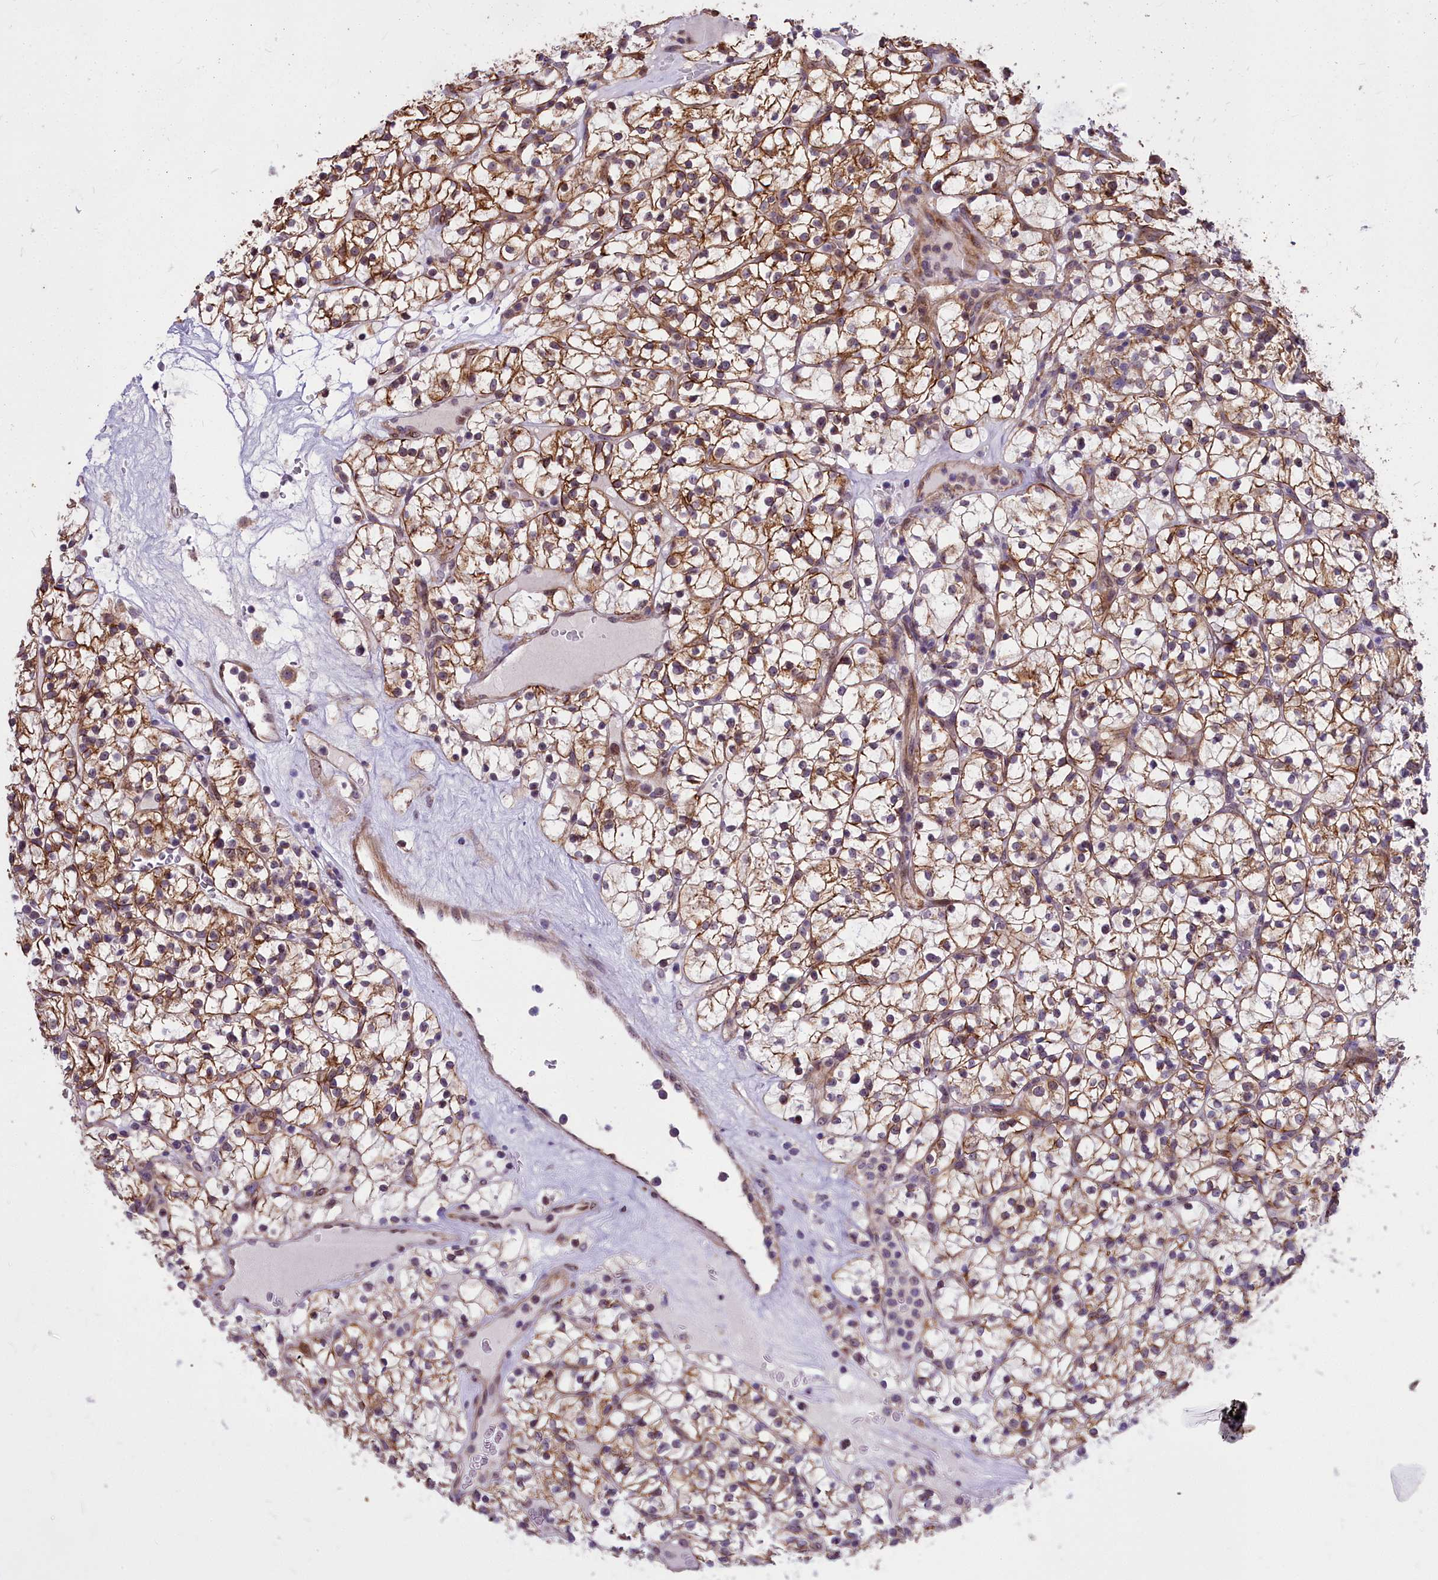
{"staining": {"intensity": "moderate", "quantity": ">75%", "location": "cytoplasmic/membranous"}, "tissue": "renal cancer", "cell_type": "Tumor cells", "image_type": "cancer", "snomed": [{"axis": "morphology", "description": "Adenocarcinoma, NOS"}, {"axis": "topography", "description": "Kidney"}], "caption": "Adenocarcinoma (renal) was stained to show a protein in brown. There is medium levels of moderate cytoplasmic/membranous positivity in approximately >75% of tumor cells.", "gene": "ABCB8", "patient": {"sex": "female", "age": 64}}